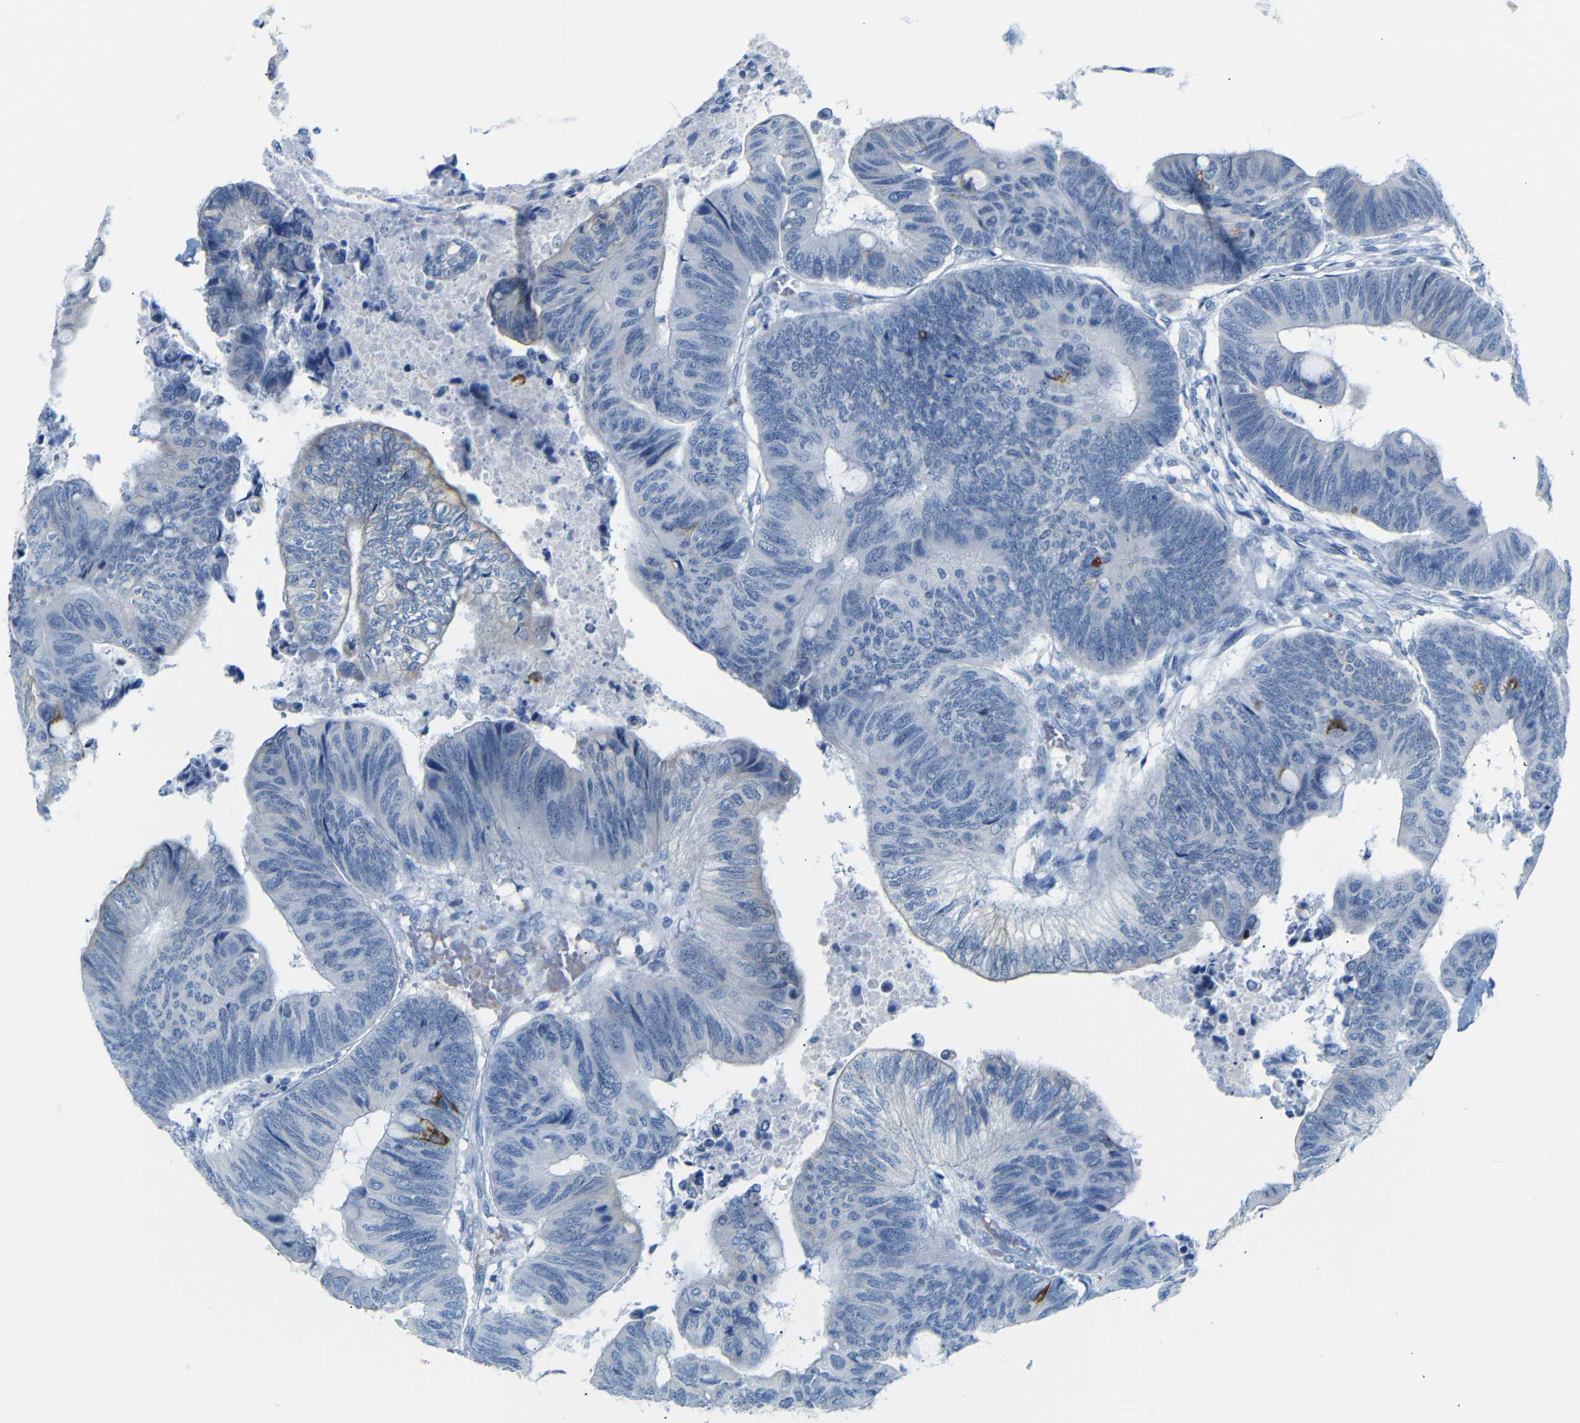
{"staining": {"intensity": "moderate", "quantity": "<25%", "location": "cytoplasmic/membranous"}, "tissue": "colorectal cancer", "cell_type": "Tumor cells", "image_type": "cancer", "snomed": [{"axis": "morphology", "description": "Normal tissue, NOS"}, {"axis": "morphology", "description": "Adenocarcinoma, NOS"}, {"axis": "topography", "description": "Rectum"}, {"axis": "topography", "description": "Peripheral nerve tissue"}], "caption": "An IHC histopathology image of tumor tissue is shown. Protein staining in brown labels moderate cytoplasmic/membranous positivity in colorectal cancer (adenocarcinoma) within tumor cells.", "gene": "DYNAP", "patient": {"sex": "male", "age": 92}}